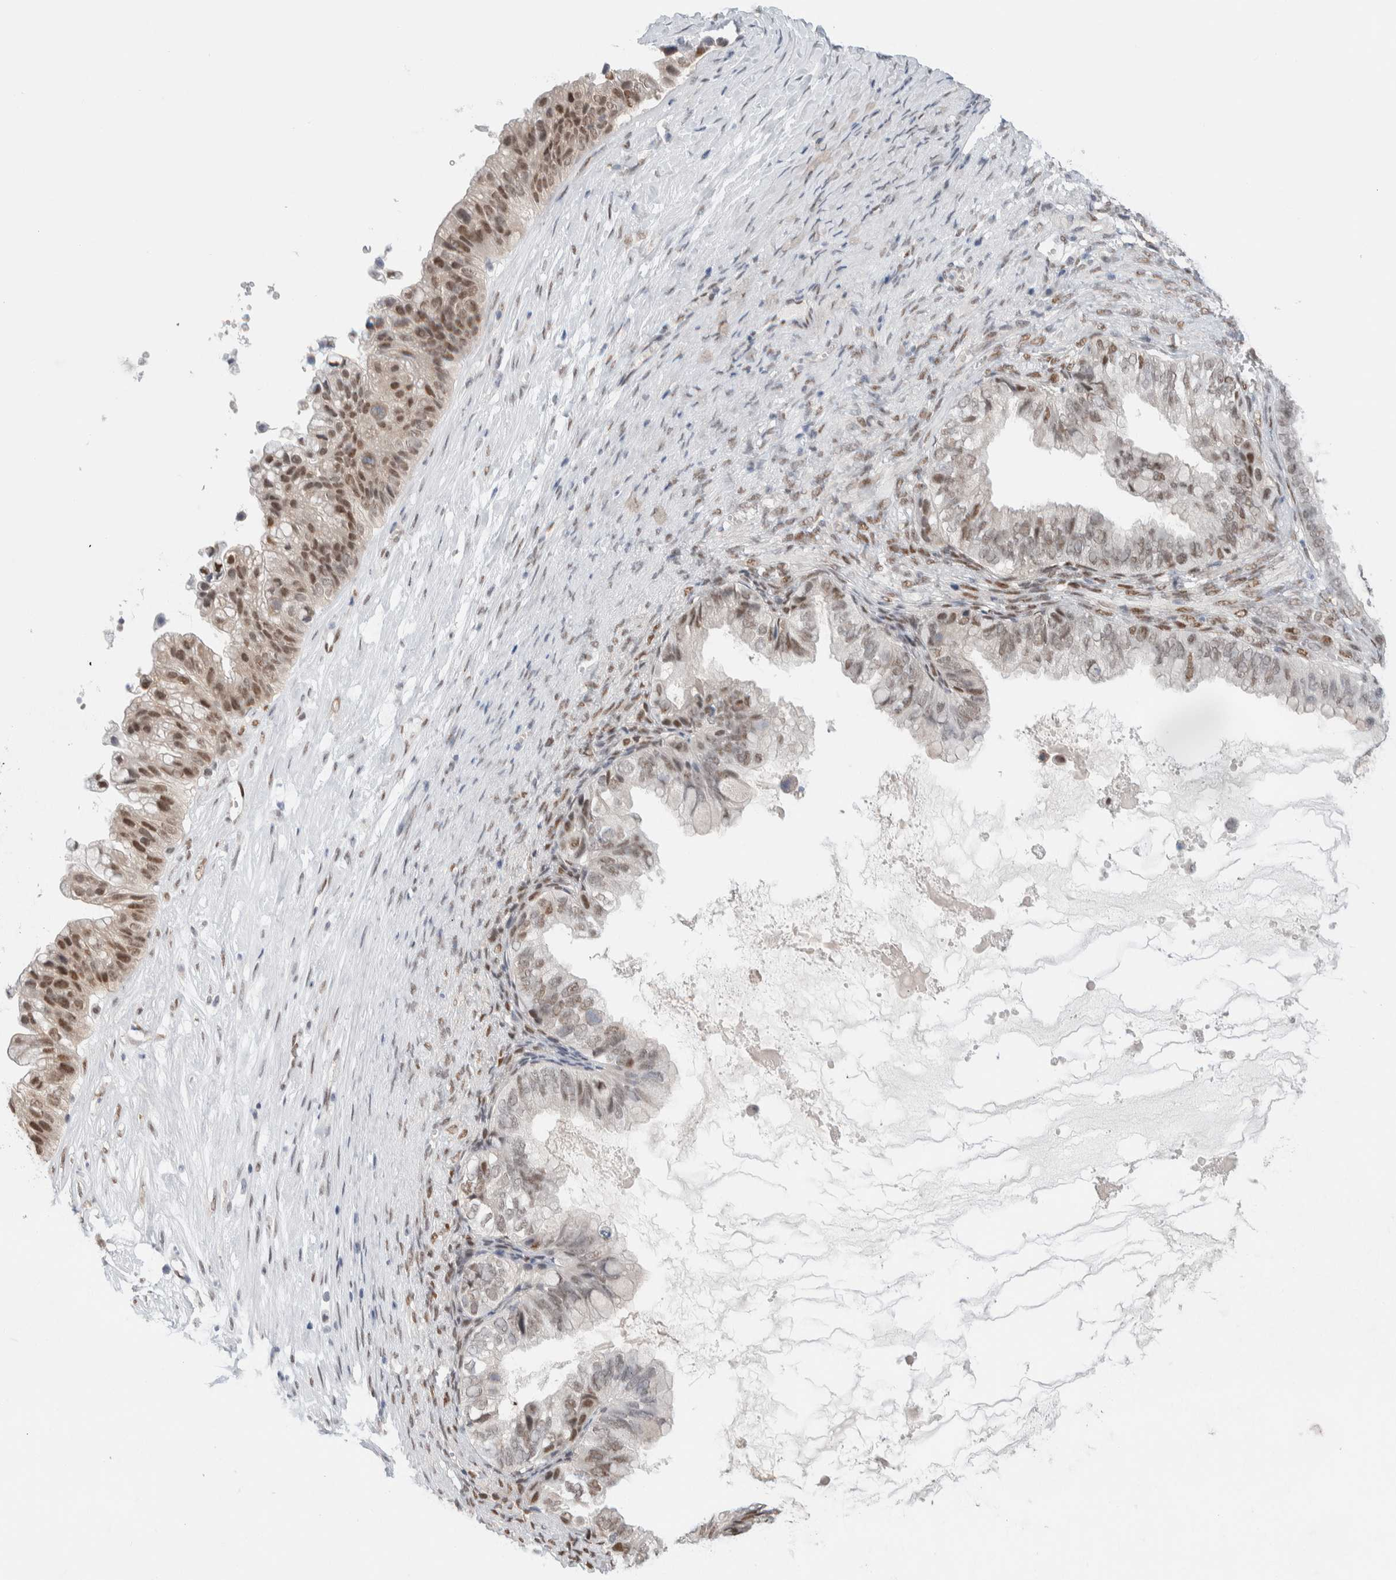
{"staining": {"intensity": "moderate", "quantity": "25%-75%", "location": "nuclear"}, "tissue": "ovarian cancer", "cell_type": "Tumor cells", "image_type": "cancer", "snomed": [{"axis": "morphology", "description": "Cystadenocarcinoma, mucinous, NOS"}, {"axis": "topography", "description": "Ovary"}], "caption": "Immunohistochemical staining of human ovarian mucinous cystadenocarcinoma shows moderate nuclear protein staining in about 25%-75% of tumor cells.", "gene": "PRMT1", "patient": {"sex": "female", "age": 80}}